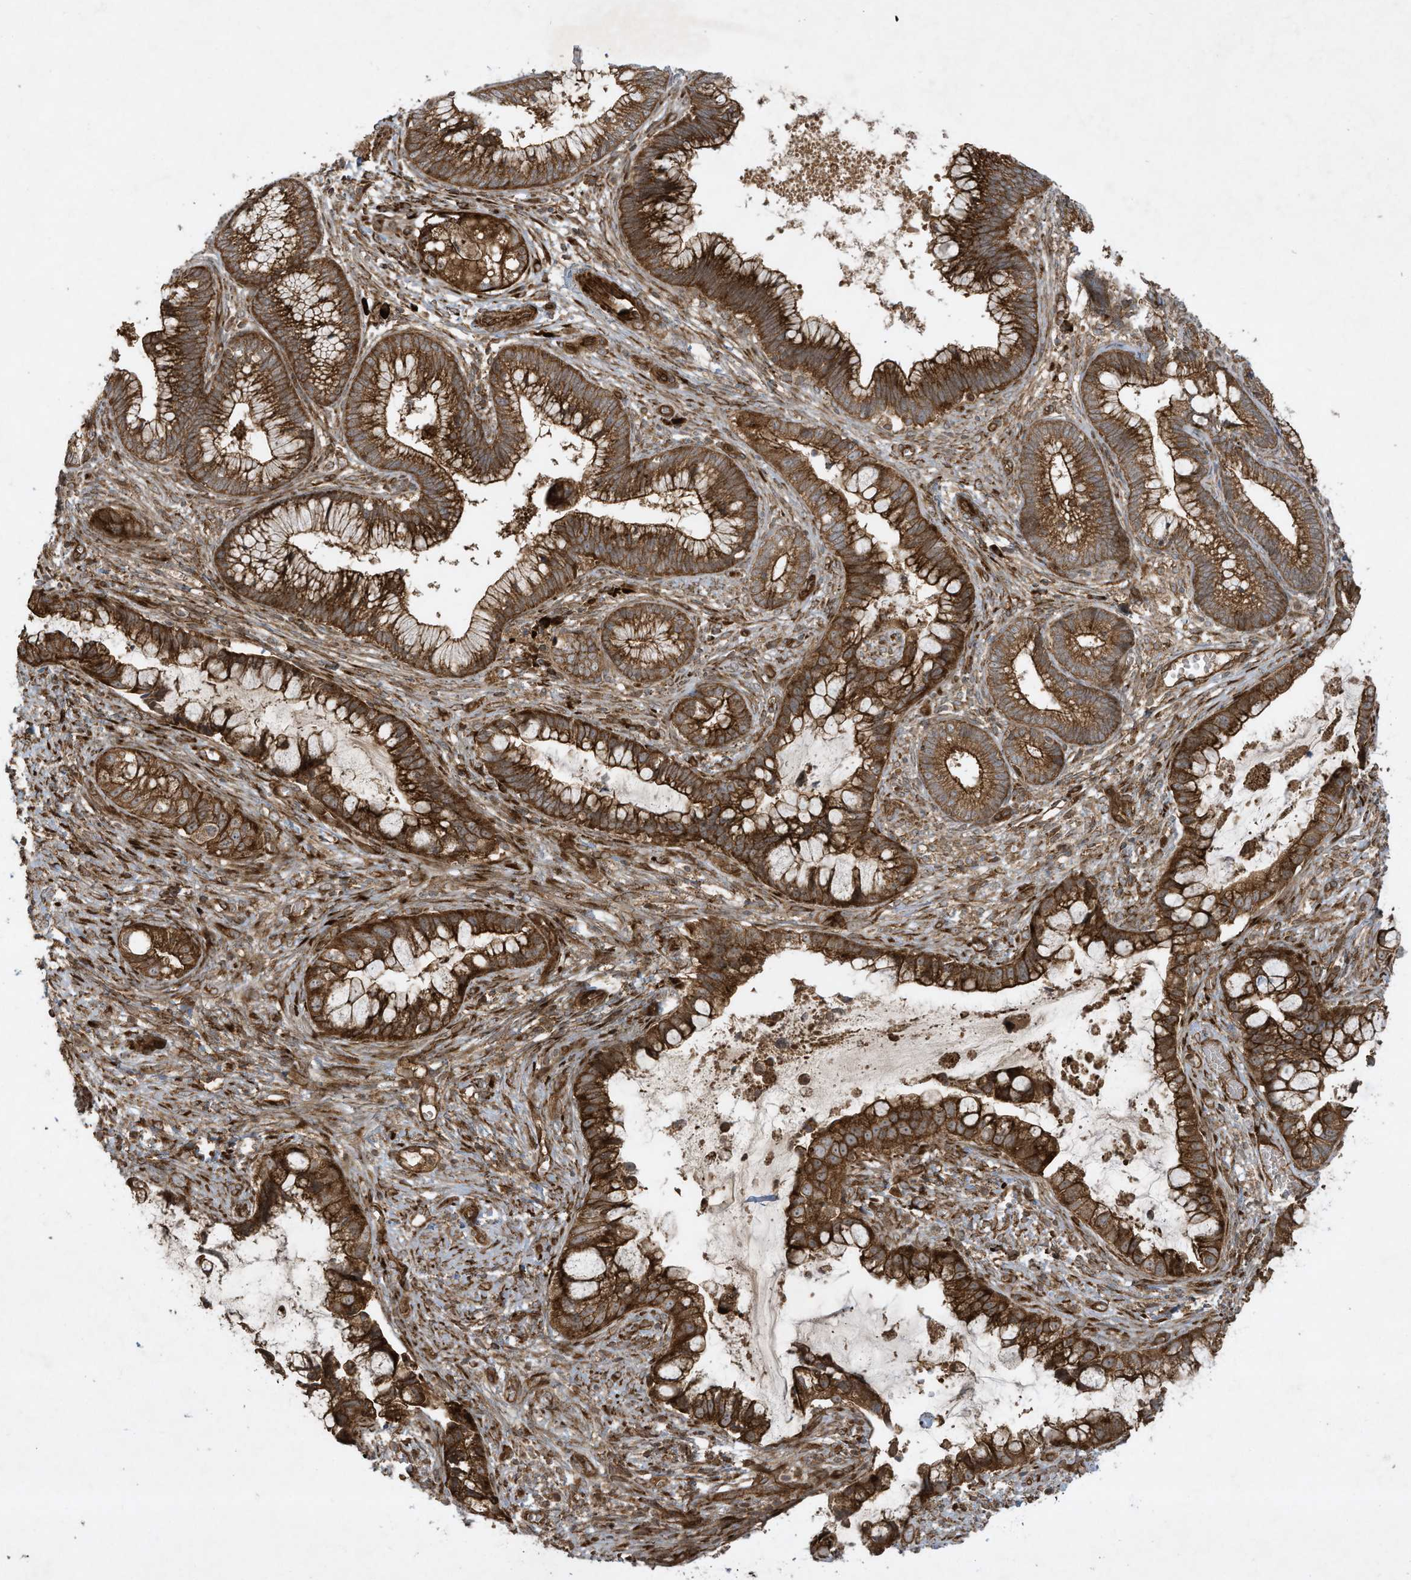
{"staining": {"intensity": "strong", "quantity": ">75%", "location": "cytoplasmic/membranous"}, "tissue": "cervical cancer", "cell_type": "Tumor cells", "image_type": "cancer", "snomed": [{"axis": "morphology", "description": "Adenocarcinoma, NOS"}, {"axis": "topography", "description": "Cervix"}], "caption": "Protein expression analysis of cervical adenocarcinoma shows strong cytoplasmic/membranous expression in approximately >75% of tumor cells.", "gene": "DDIT4", "patient": {"sex": "female", "age": 44}}